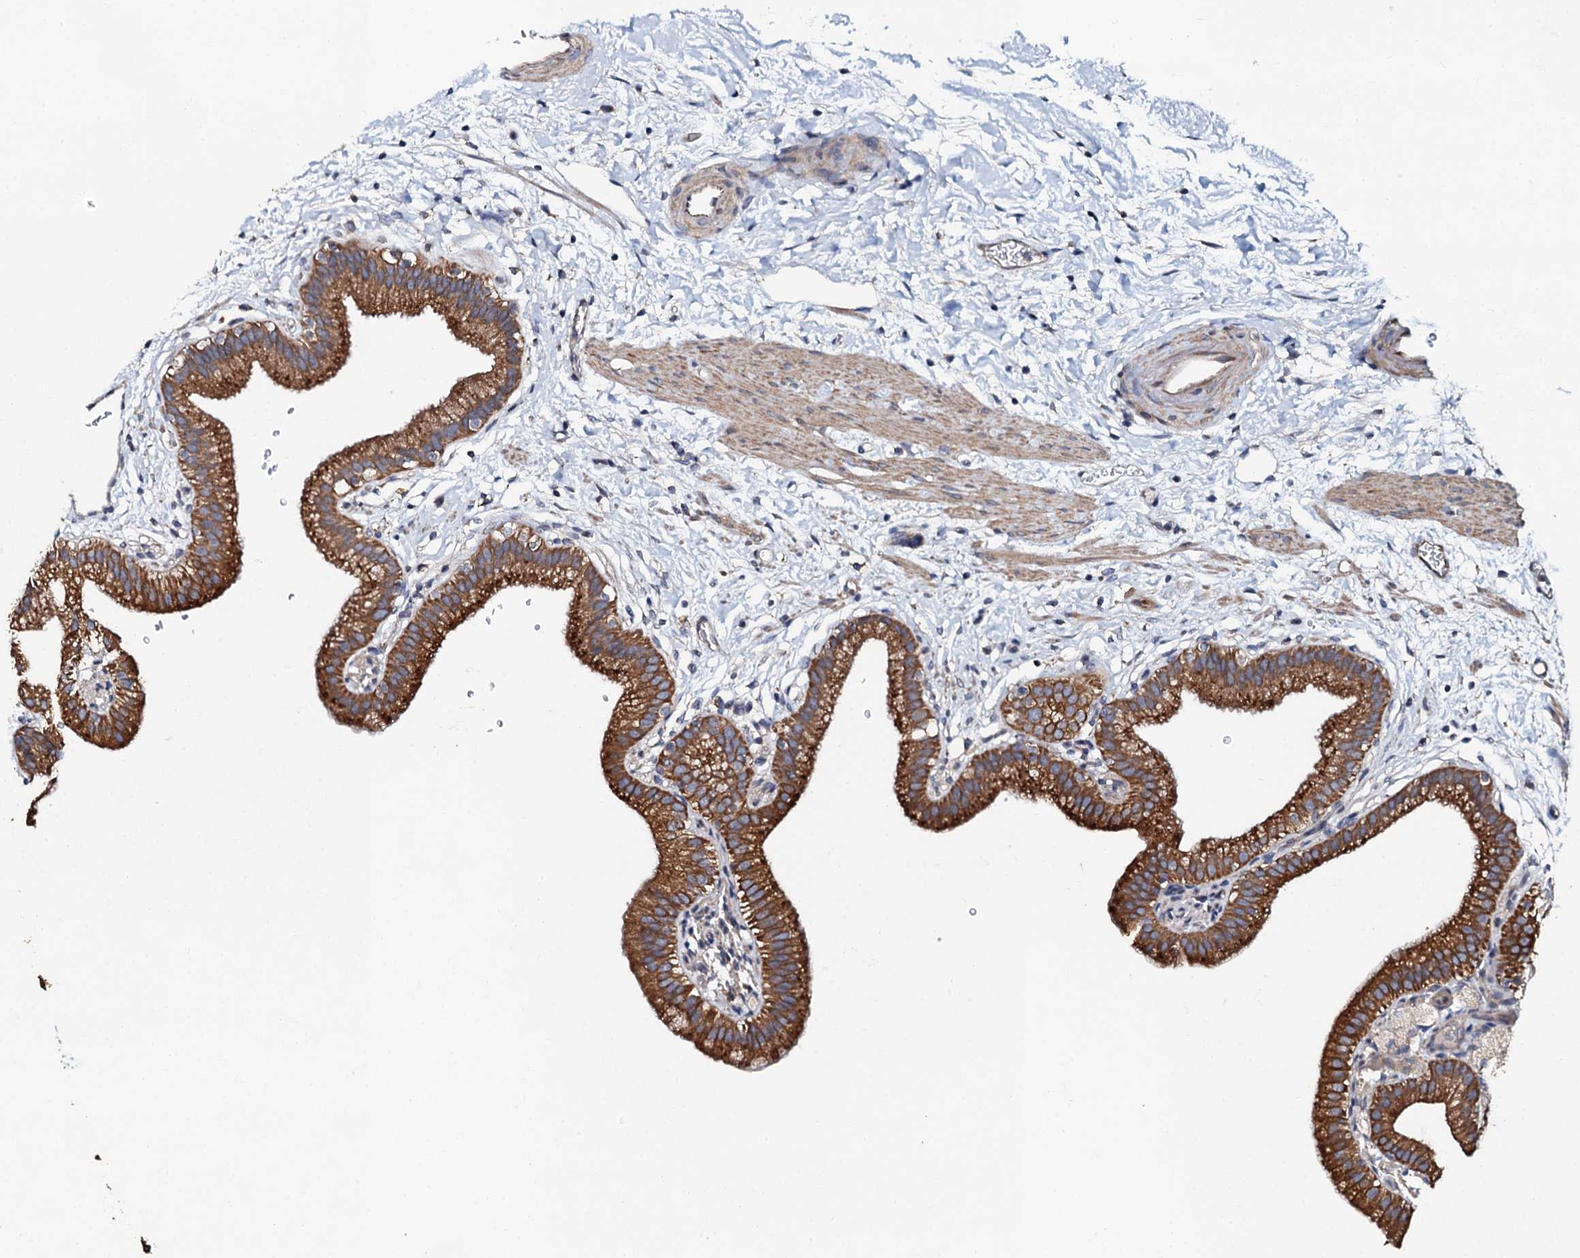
{"staining": {"intensity": "strong", "quantity": ">75%", "location": "cytoplasmic/membranous"}, "tissue": "gallbladder", "cell_type": "Glandular cells", "image_type": "normal", "snomed": [{"axis": "morphology", "description": "Normal tissue, NOS"}, {"axis": "topography", "description": "Gallbladder"}], "caption": "Immunohistochemistry staining of normal gallbladder, which exhibits high levels of strong cytoplasmic/membranous positivity in about >75% of glandular cells indicating strong cytoplasmic/membranous protein positivity. The staining was performed using DAB (3,3'-diaminobenzidine) (brown) for protein detection and nuclei were counterstained in hematoxylin (blue).", "gene": "GLCE", "patient": {"sex": "male", "age": 55}}